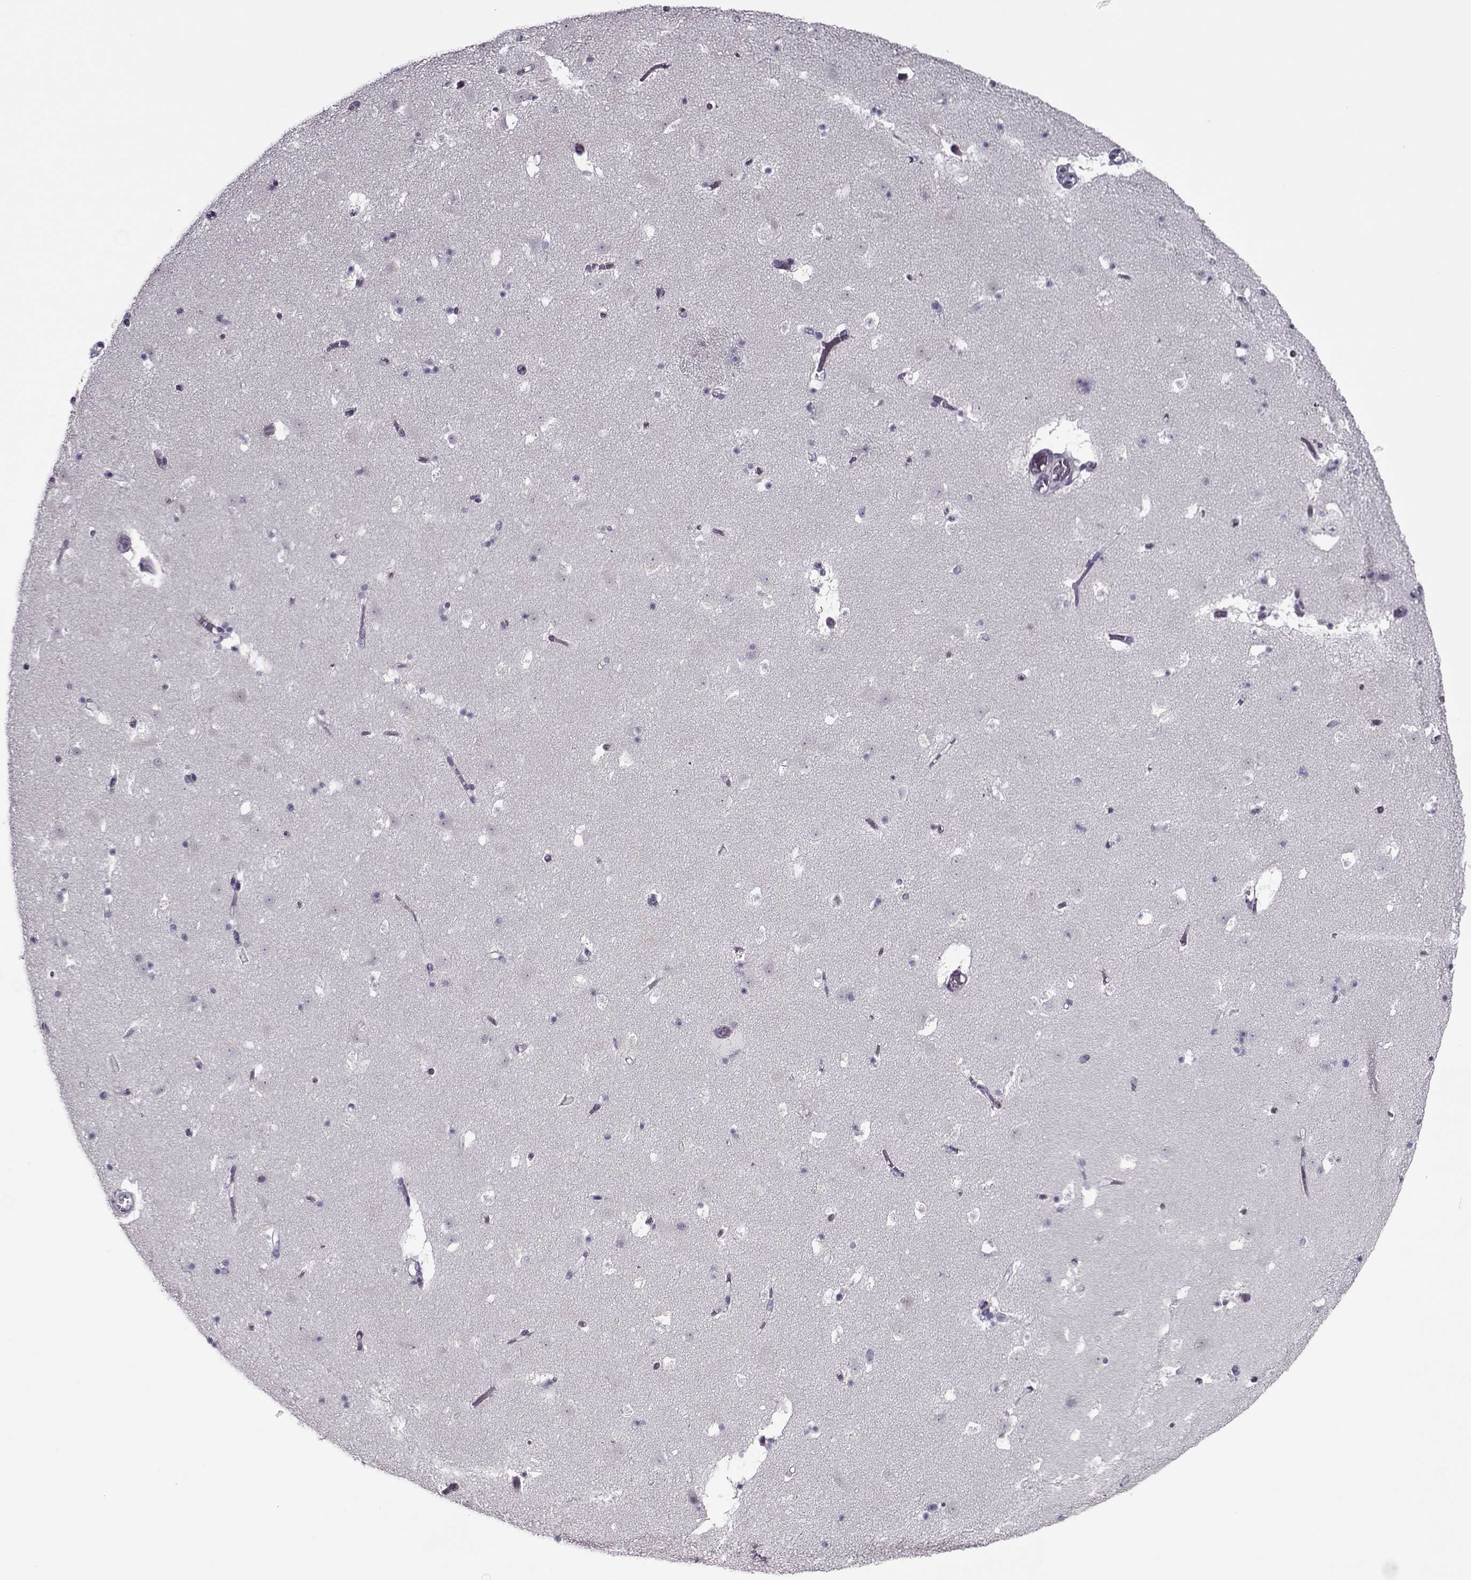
{"staining": {"intensity": "negative", "quantity": "none", "location": "none"}, "tissue": "caudate", "cell_type": "Glial cells", "image_type": "normal", "snomed": [{"axis": "morphology", "description": "Normal tissue, NOS"}, {"axis": "topography", "description": "Lateral ventricle wall"}], "caption": "Immunohistochemistry image of benign caudate stained for a protein (brown), which demonstrates no positivity in glial cells.", "gene": "CIBAR1", "patient": {"sex": "female", "age": 42}}